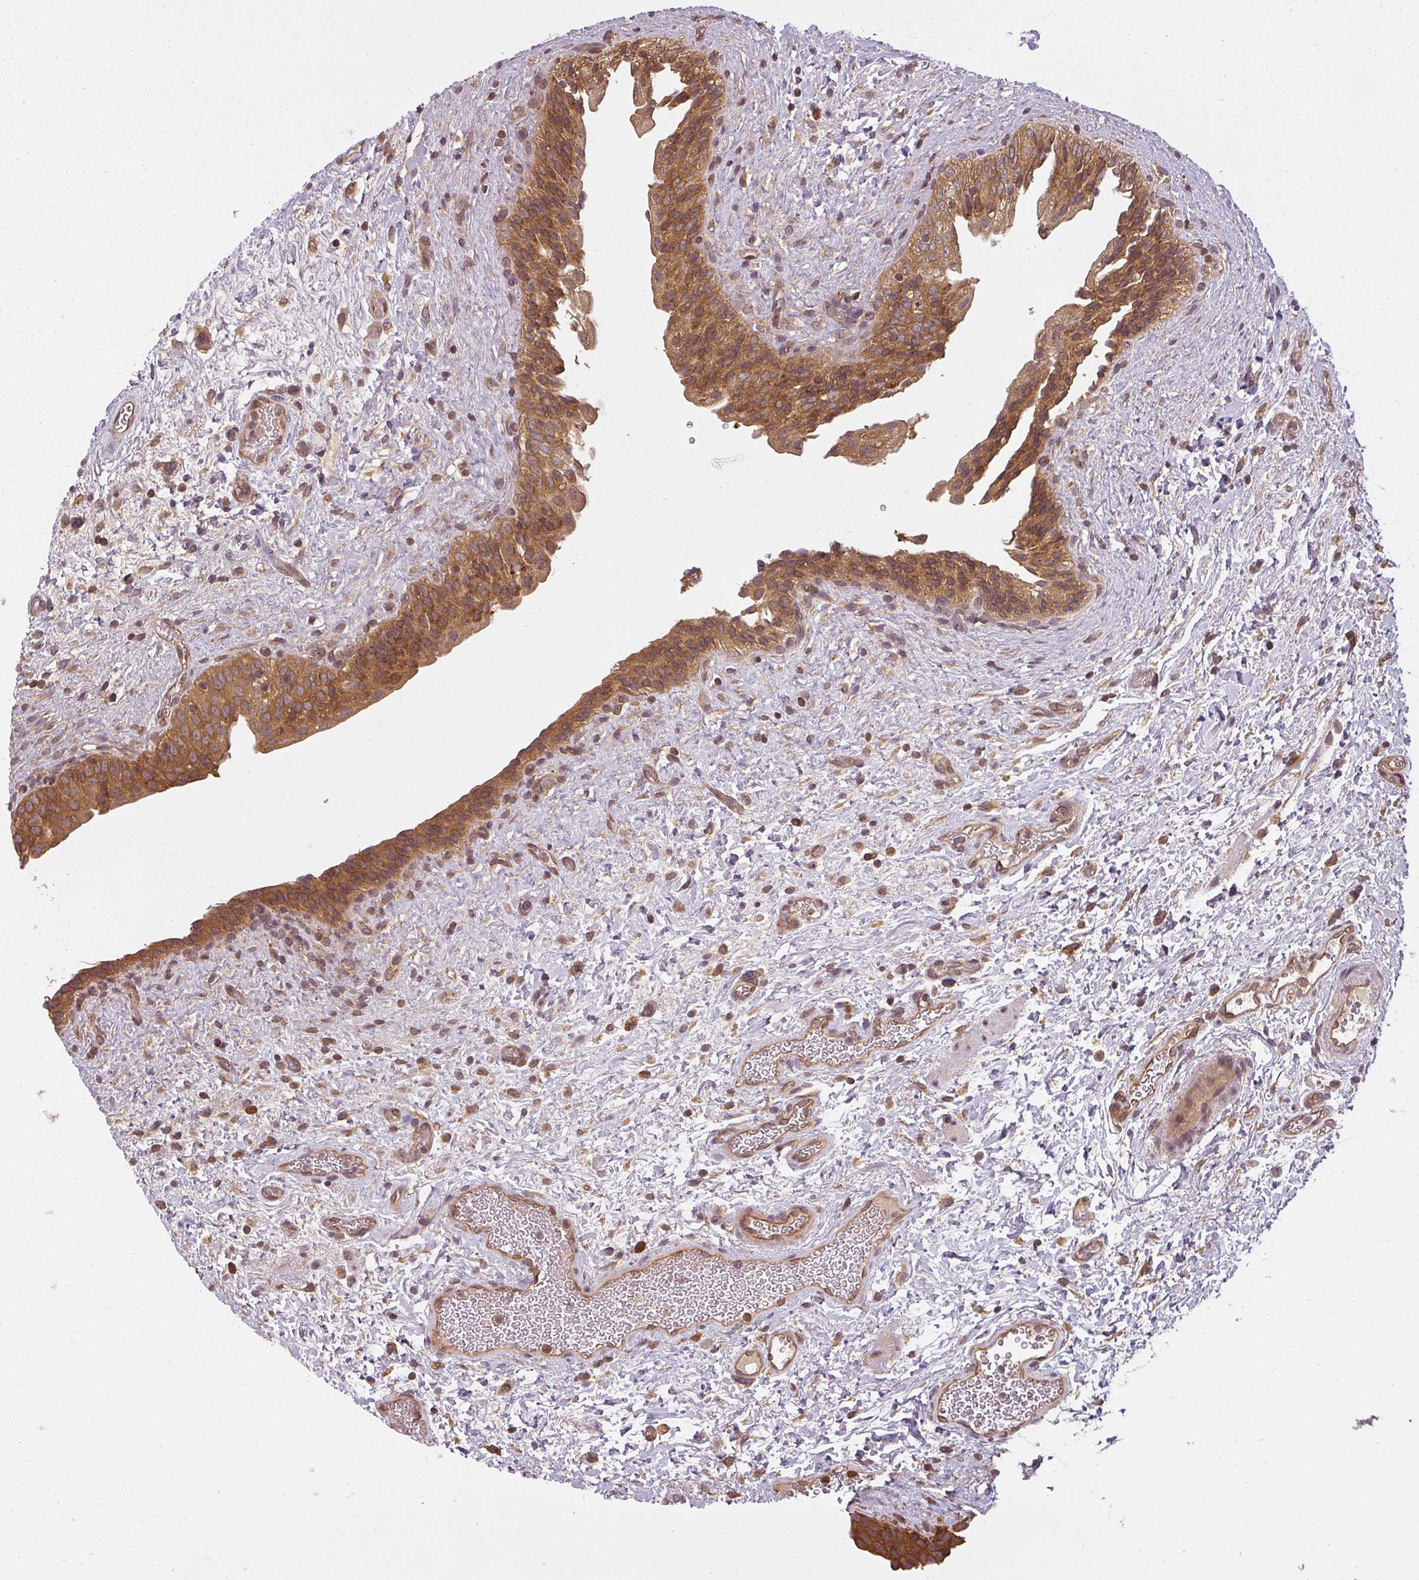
{"staining": {"intensity": "strong", "quantity": ">75%", "location": "cytoplasmic/membranous,nuclear"}, "tissue": "urinary bladder", "cell_type": "Urothelial cells", "image_type": "normal", "snomed": [{"axis": "morphology", "description": "Normal tissue, NOS"}, {"axis": "topography", "description": "Urinary bladder"}], "caption": "Urothelial cells show high levels of strong cytoplasmic/membranous,nuclear expression in about >75% of cells in unremarkable urinary bladder.", "gene": "RPL24", "patient": {"sex": "male", "age": 69}}